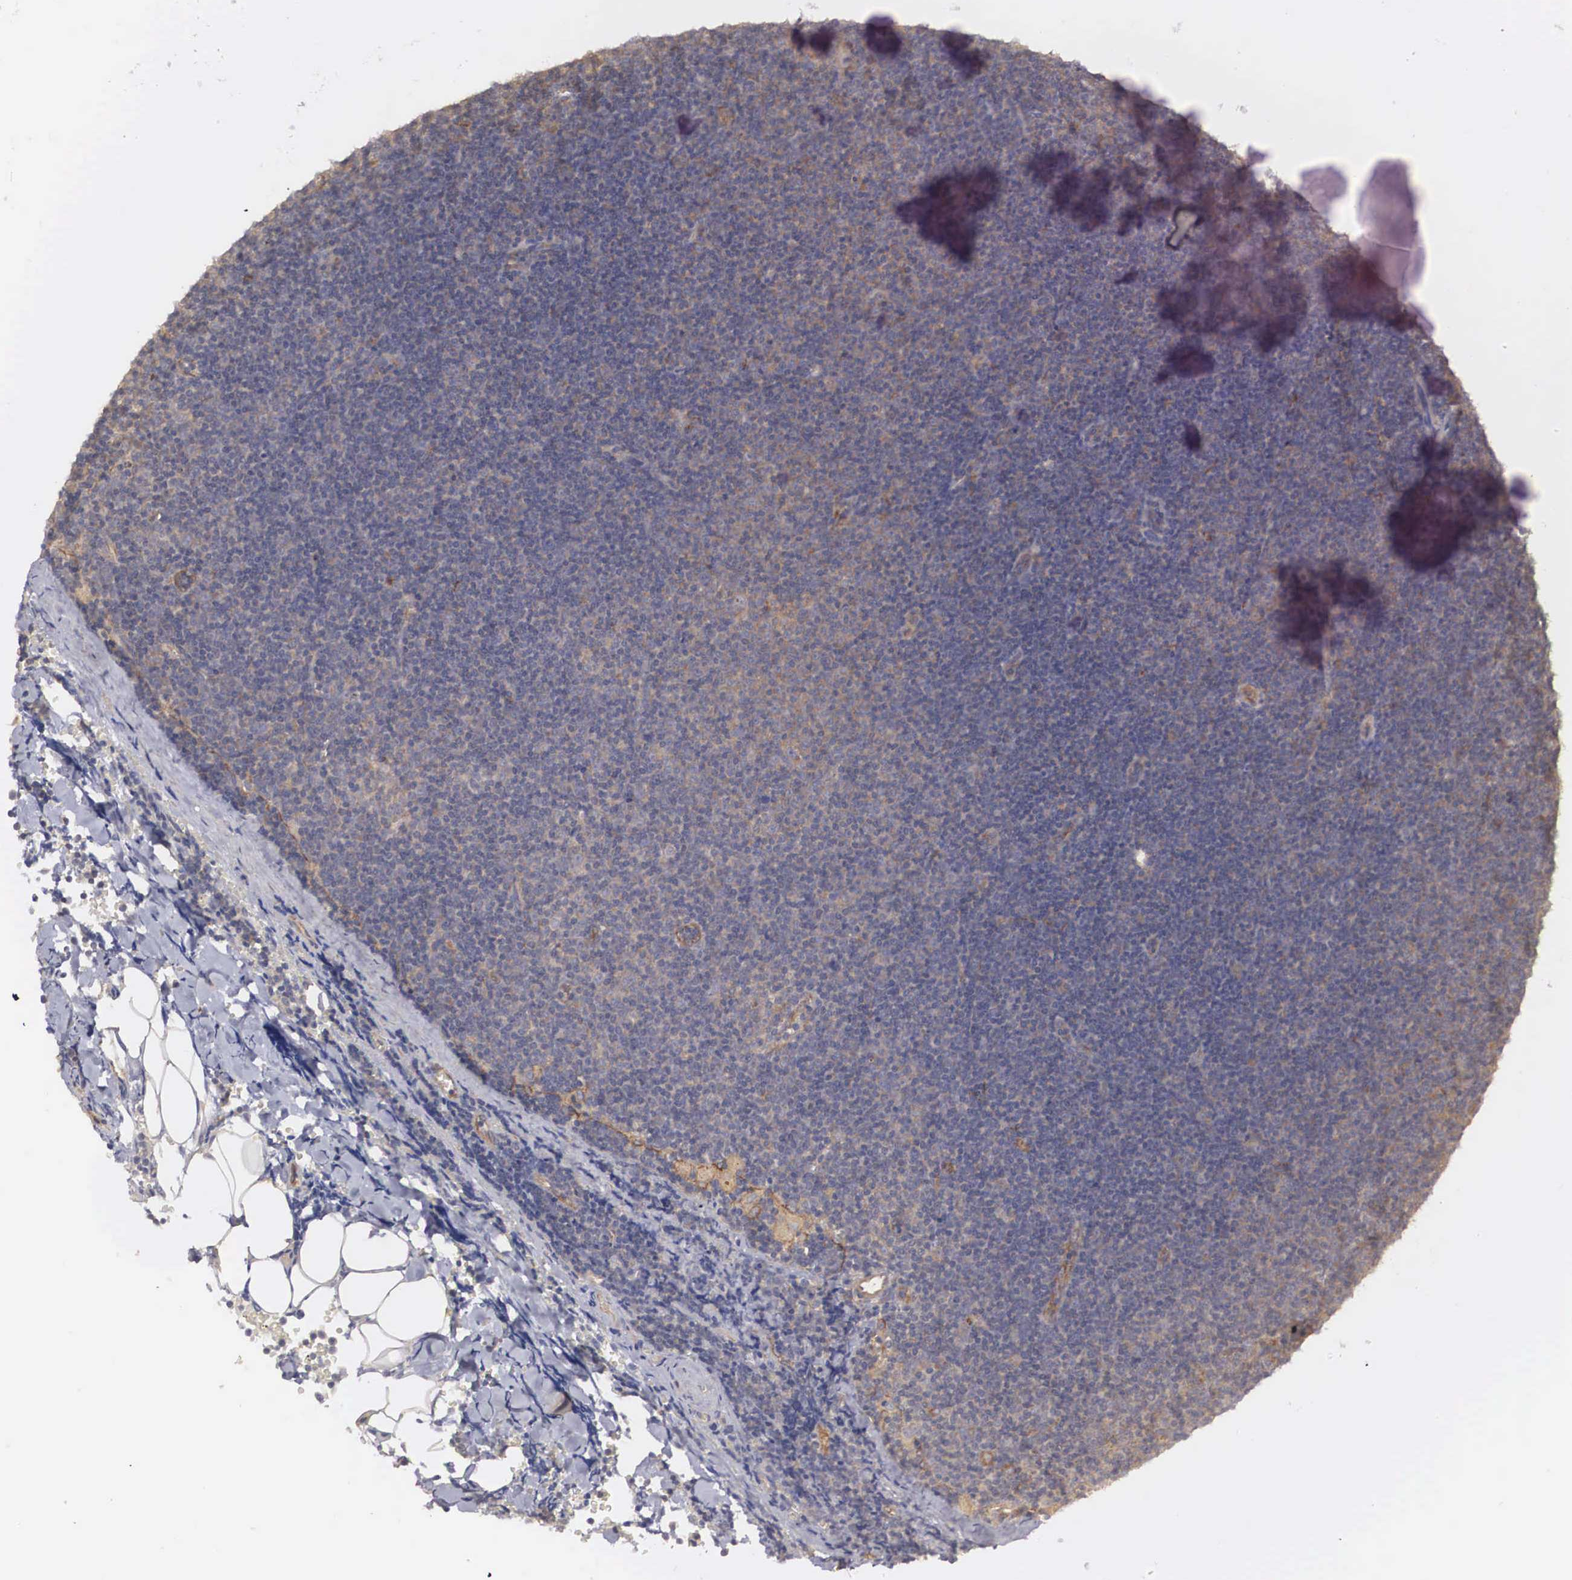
{"staining": {"intensity": "weak", "quantity": "25%-75%", "location": "cytoplasmic/membranous"}, "tissue": "lymphoma", "cell_type": "Tumor cells", "image_type": "cancer", "snomed": [{"axis": "morphology", "description": "Malignant lymphoma, non-Hodgkin's type, Low grade"}, {"axis": "topography", "description": "Lymph node"}], "caption": "A brown stain highlights weak cytoplasmic/membranous positivity of a protein in lymphoma tumor cells.", "gene": "ARMCX4", "patient": {"sex": "male", "age": 57}}